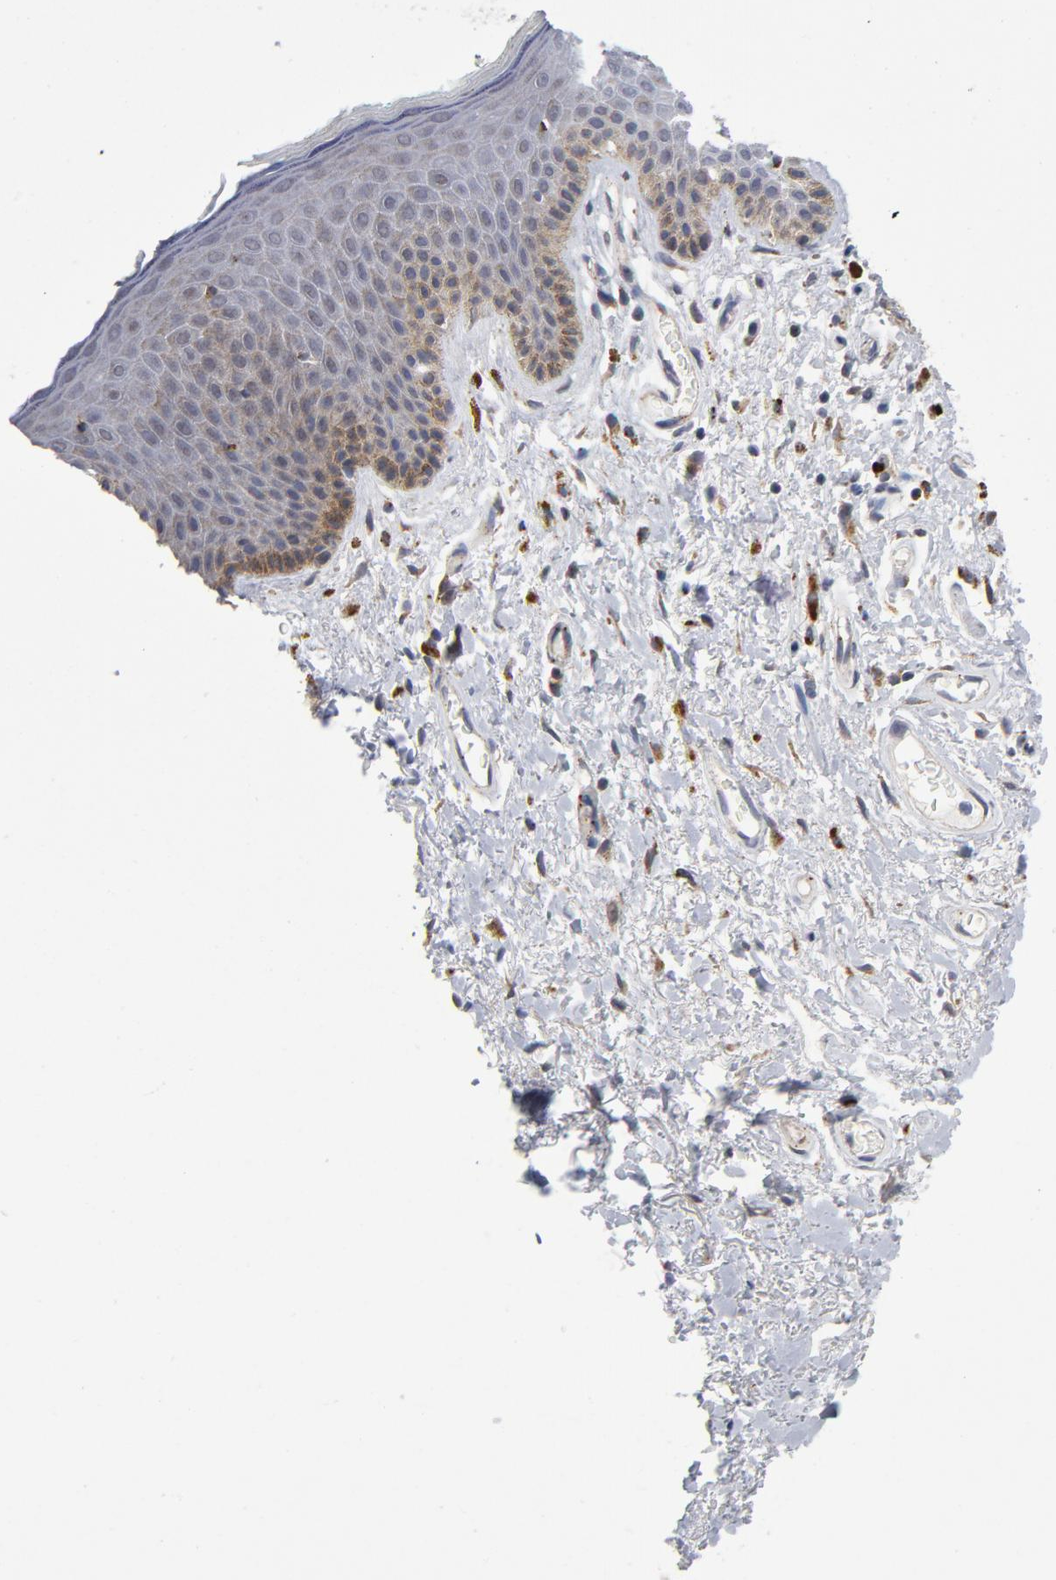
{"staining": {"intensity": "weak", "quantity": "<25%", "location": "cytoplasmic/membranous"}, "tissue": "skin", "cell_type": "Epidermal cells", "image_type": "normal", "snomed": [{"axis": "morphology", "description": "Normal tissue, NOS"}, {"axis": "topography", "description": "Anal"}], "caption": "This is an immunohistochemistry micrograph of benign human skin. There is no positivity in epidermal cells.", "gene": "AKT2", "patient": {"sex": "male", "age": 74}}